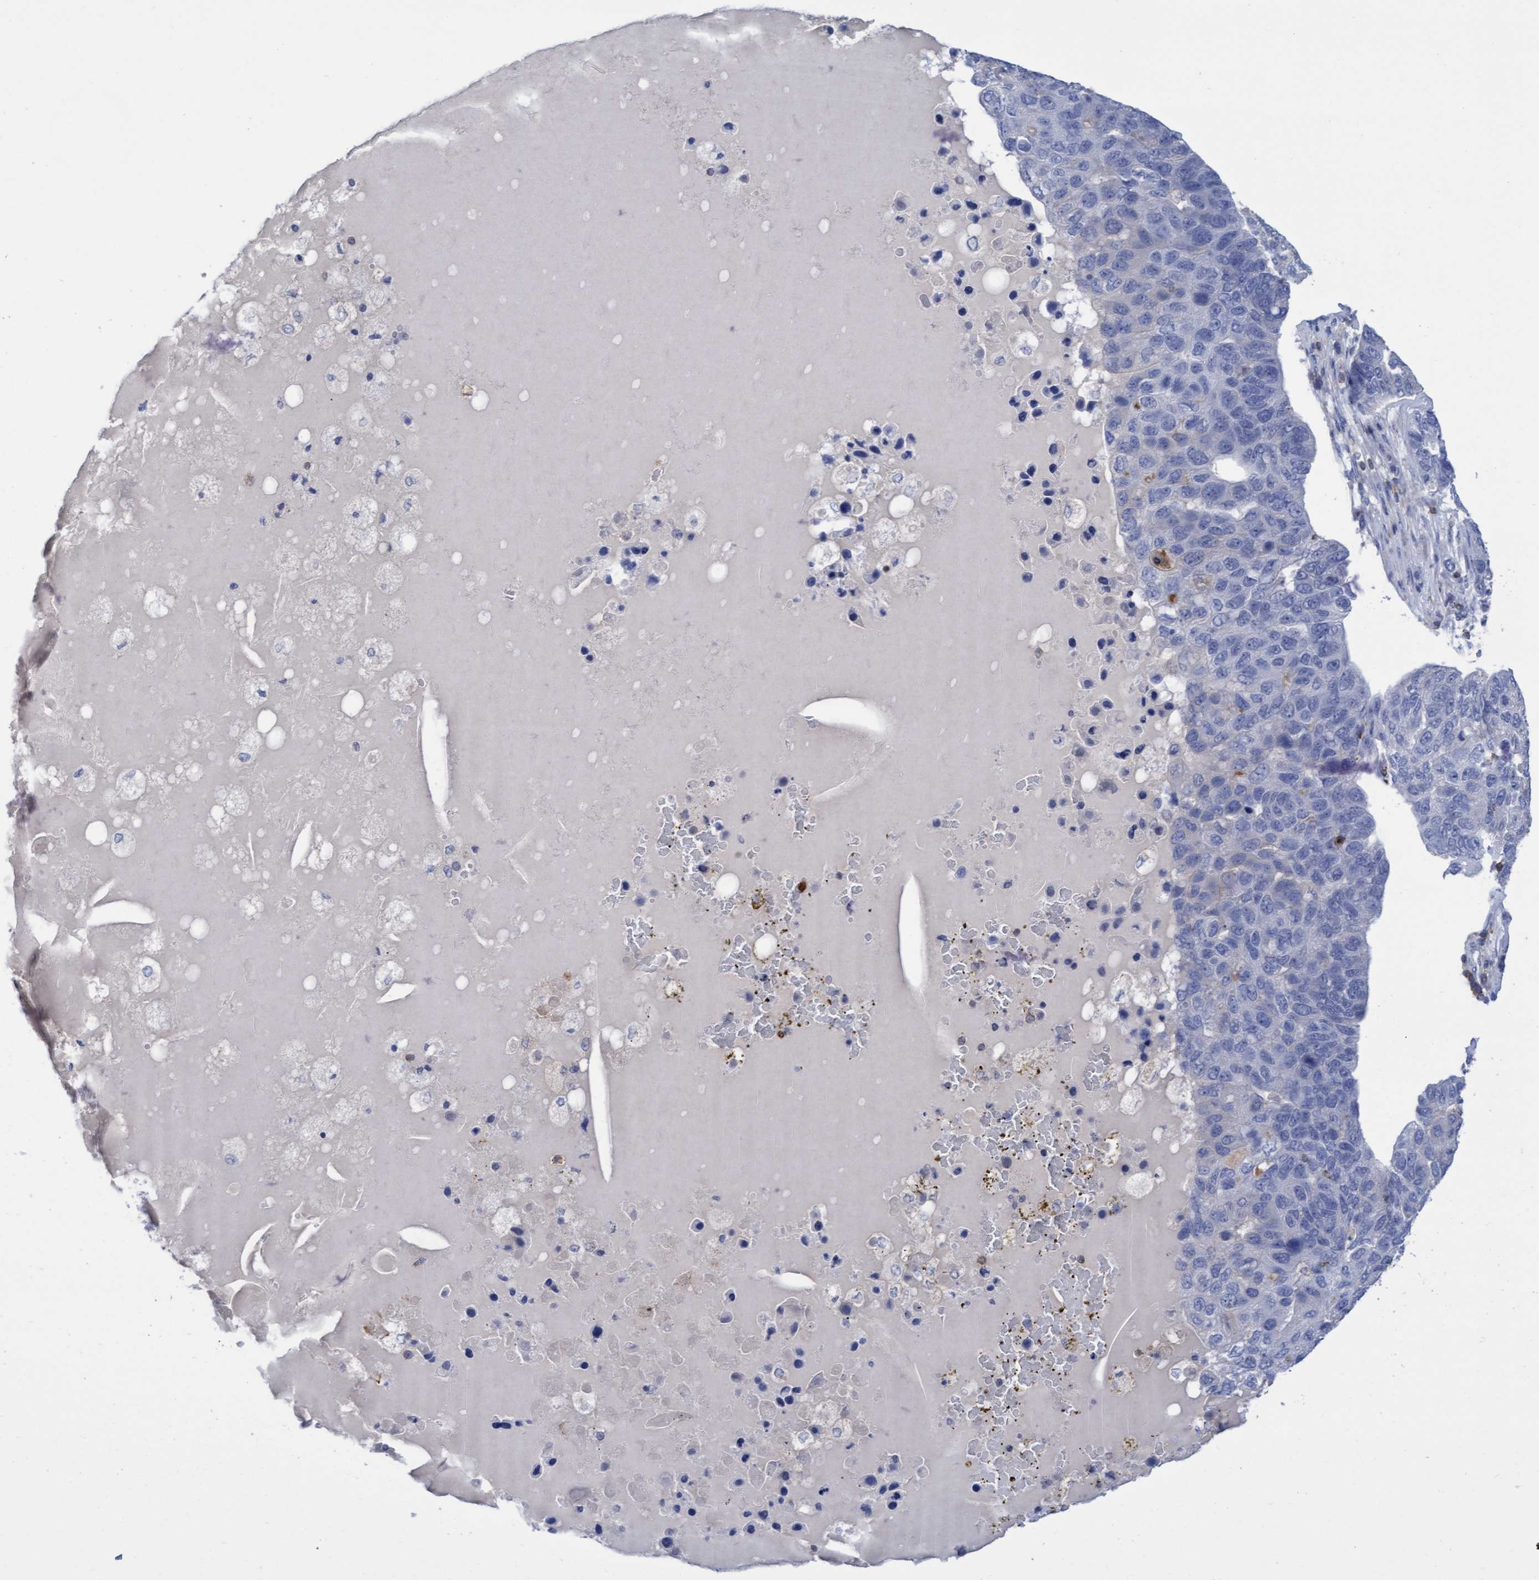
{"staining": {"intensity": "negative", "quantity": "none", "location": "none"}, "tissue": "pancreatic cancer", "cell_type": "Tumor cells", "image_type": "cancer", "snomed": [{"axis": "morphology", "description": "Adenocarcinoma, NOS"}, {"axis": "topography", "description": "Pancreas"}], "caption": "Adenocarcinoma (pancreatic) stained for a protein using immunohistochemistry (IHC) reveals no expression tumor cells.", "gene": "FNBP1", "patient": {"sex": "female", "age": 61}}